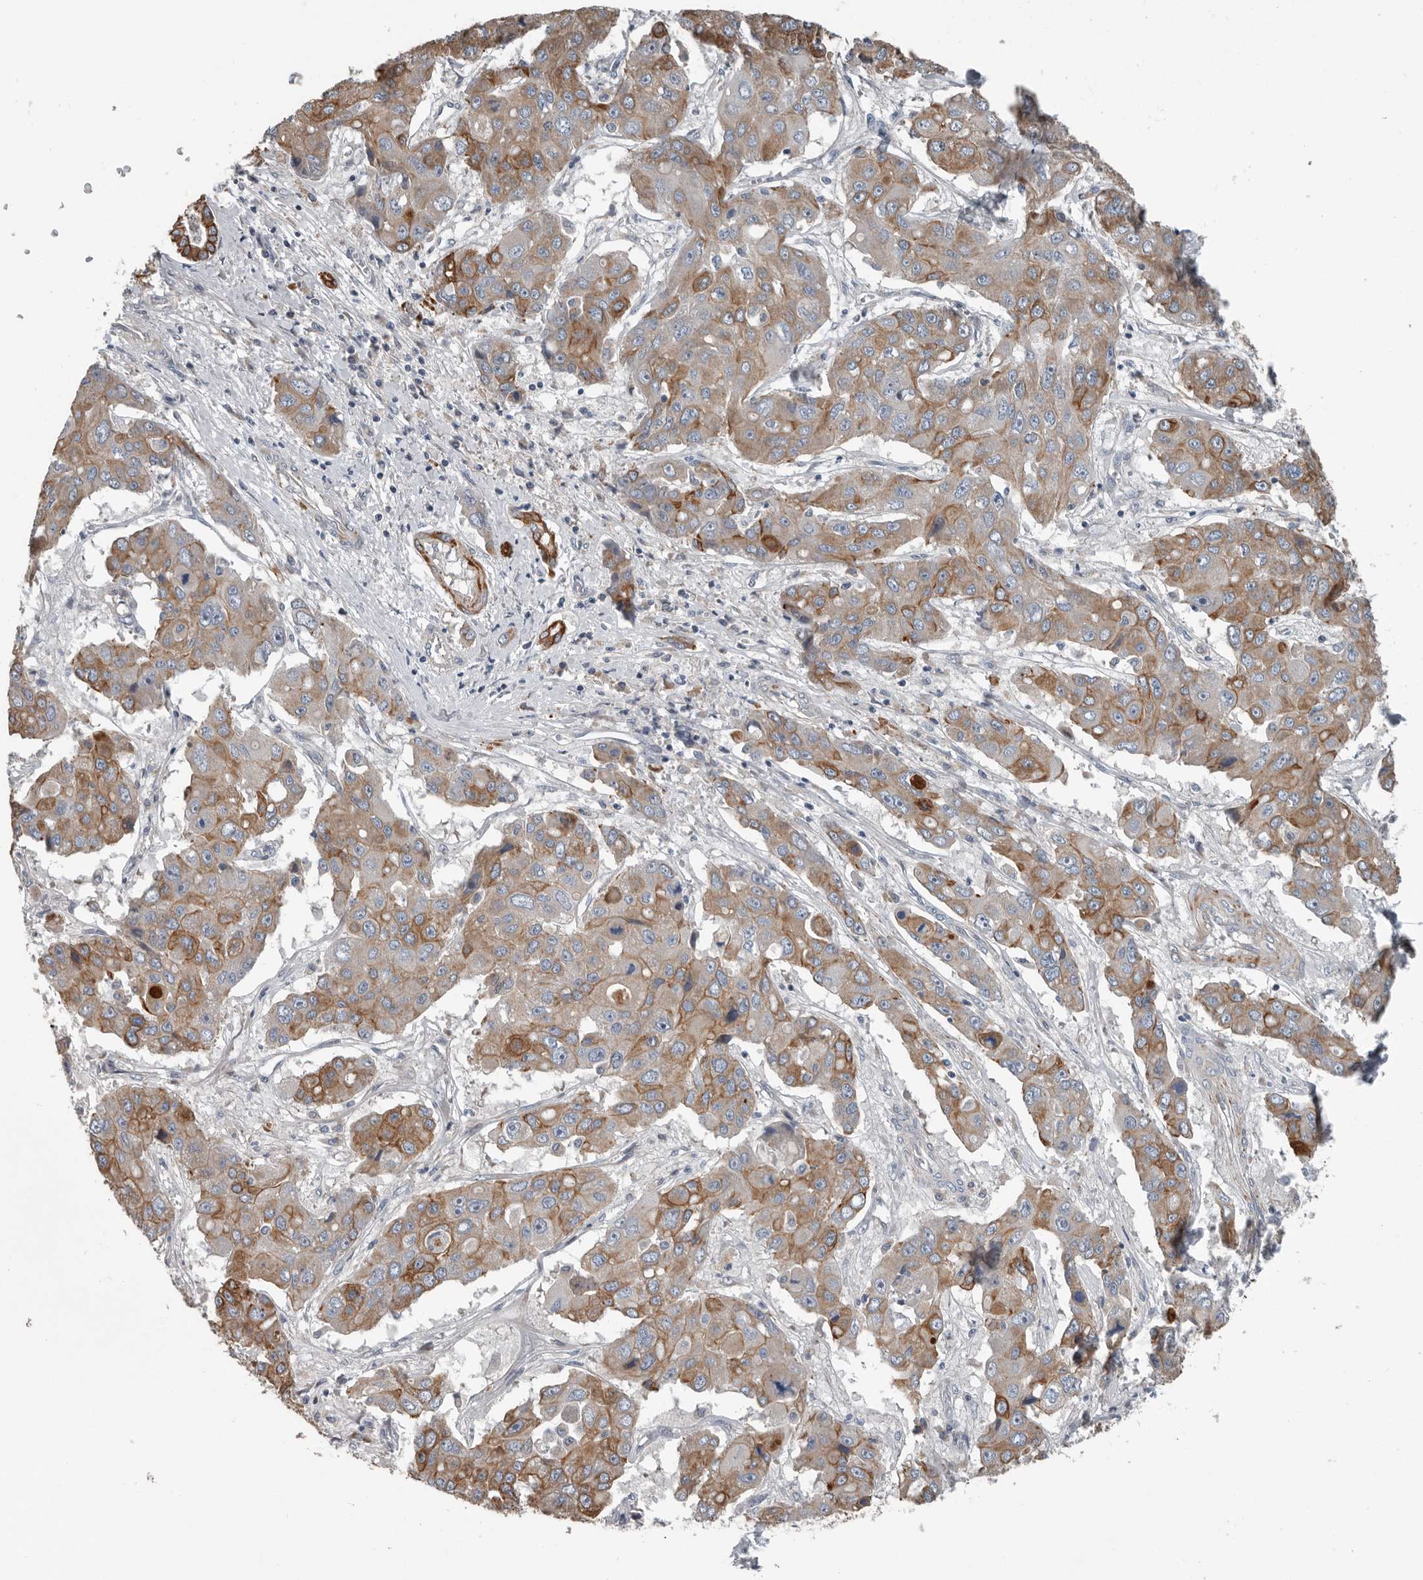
{"staining": {"intensity": "strong", "quantity": ">75%", "location": "cytoplasmic/membranous"}, "tissue": "liver cancer", "cell_type": "Tumor cells", "image_type": "cancer", "snomed": [{"axis": "morphology", "description": "Cholangiocarcinoma"}, {"axis": "topography", "description": "Liver"}], "caption": "Immunohistochemical staining of human cholangiocarcinoma (liver) demonstrates high levels of strong cytoplasmic/membranous protein staining in about >75% of tumor cells.", "gene": "DPY19L4", "patient": {"sex": "male", "age": 67}}